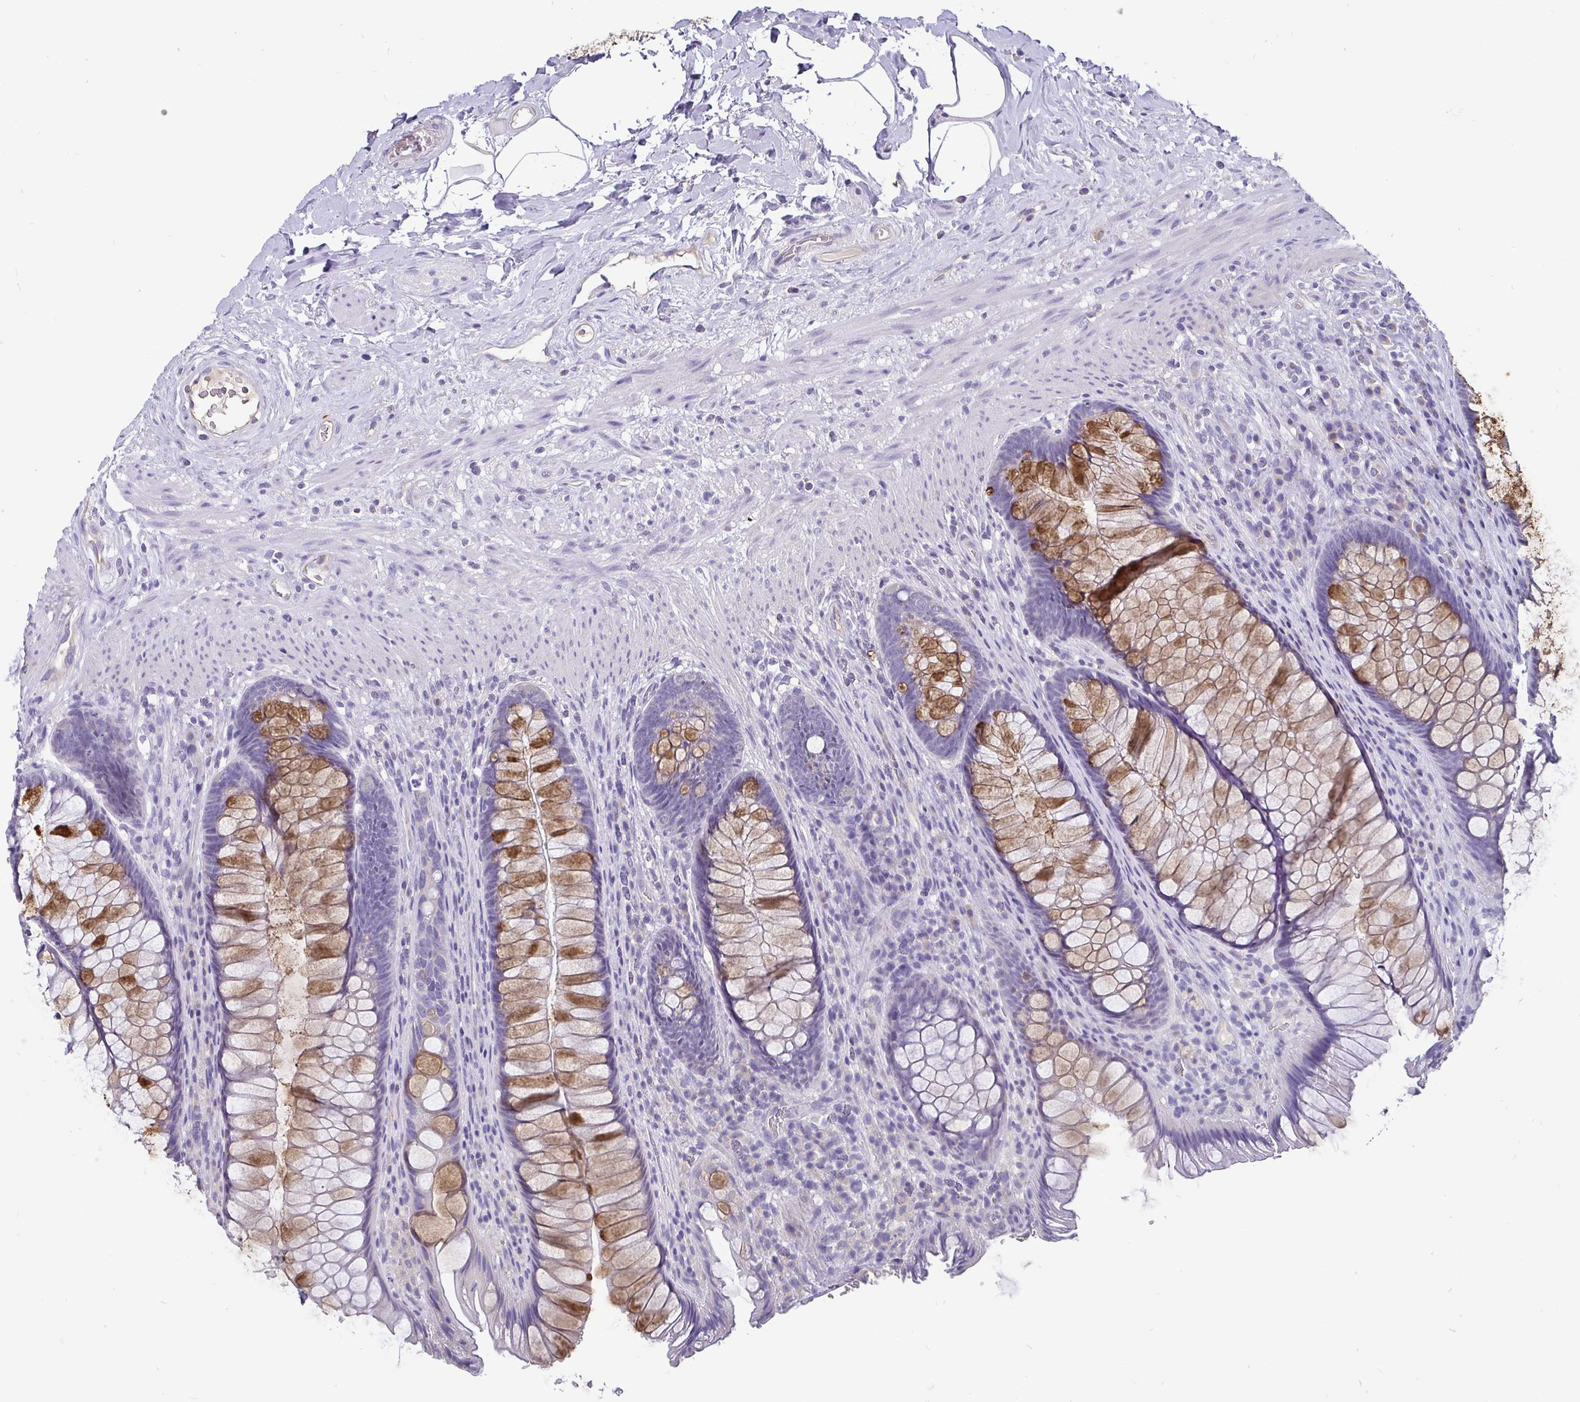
{"staining": {"intensity": "moderate", "quantity": ">75%", "location": "cytoplasmic/membranous"}, "tissue": "rectum", "cell_type": "Glandular cells", "image_type": "normal", "snomed": [{"axis": "morphology", "description": "Normal tissue, NOS"}, {"axis": "topography", "description": "Smooth muscle"}, {"axis": "topography", "description": "Rectum"}], "caption": "Moderate cytoplasmic/membranous protein expression is appreciated in about >75% of glandular cells in rectum.", "gene": "ADAMTS6", "patient": {"sex": "male", "age": 53}}